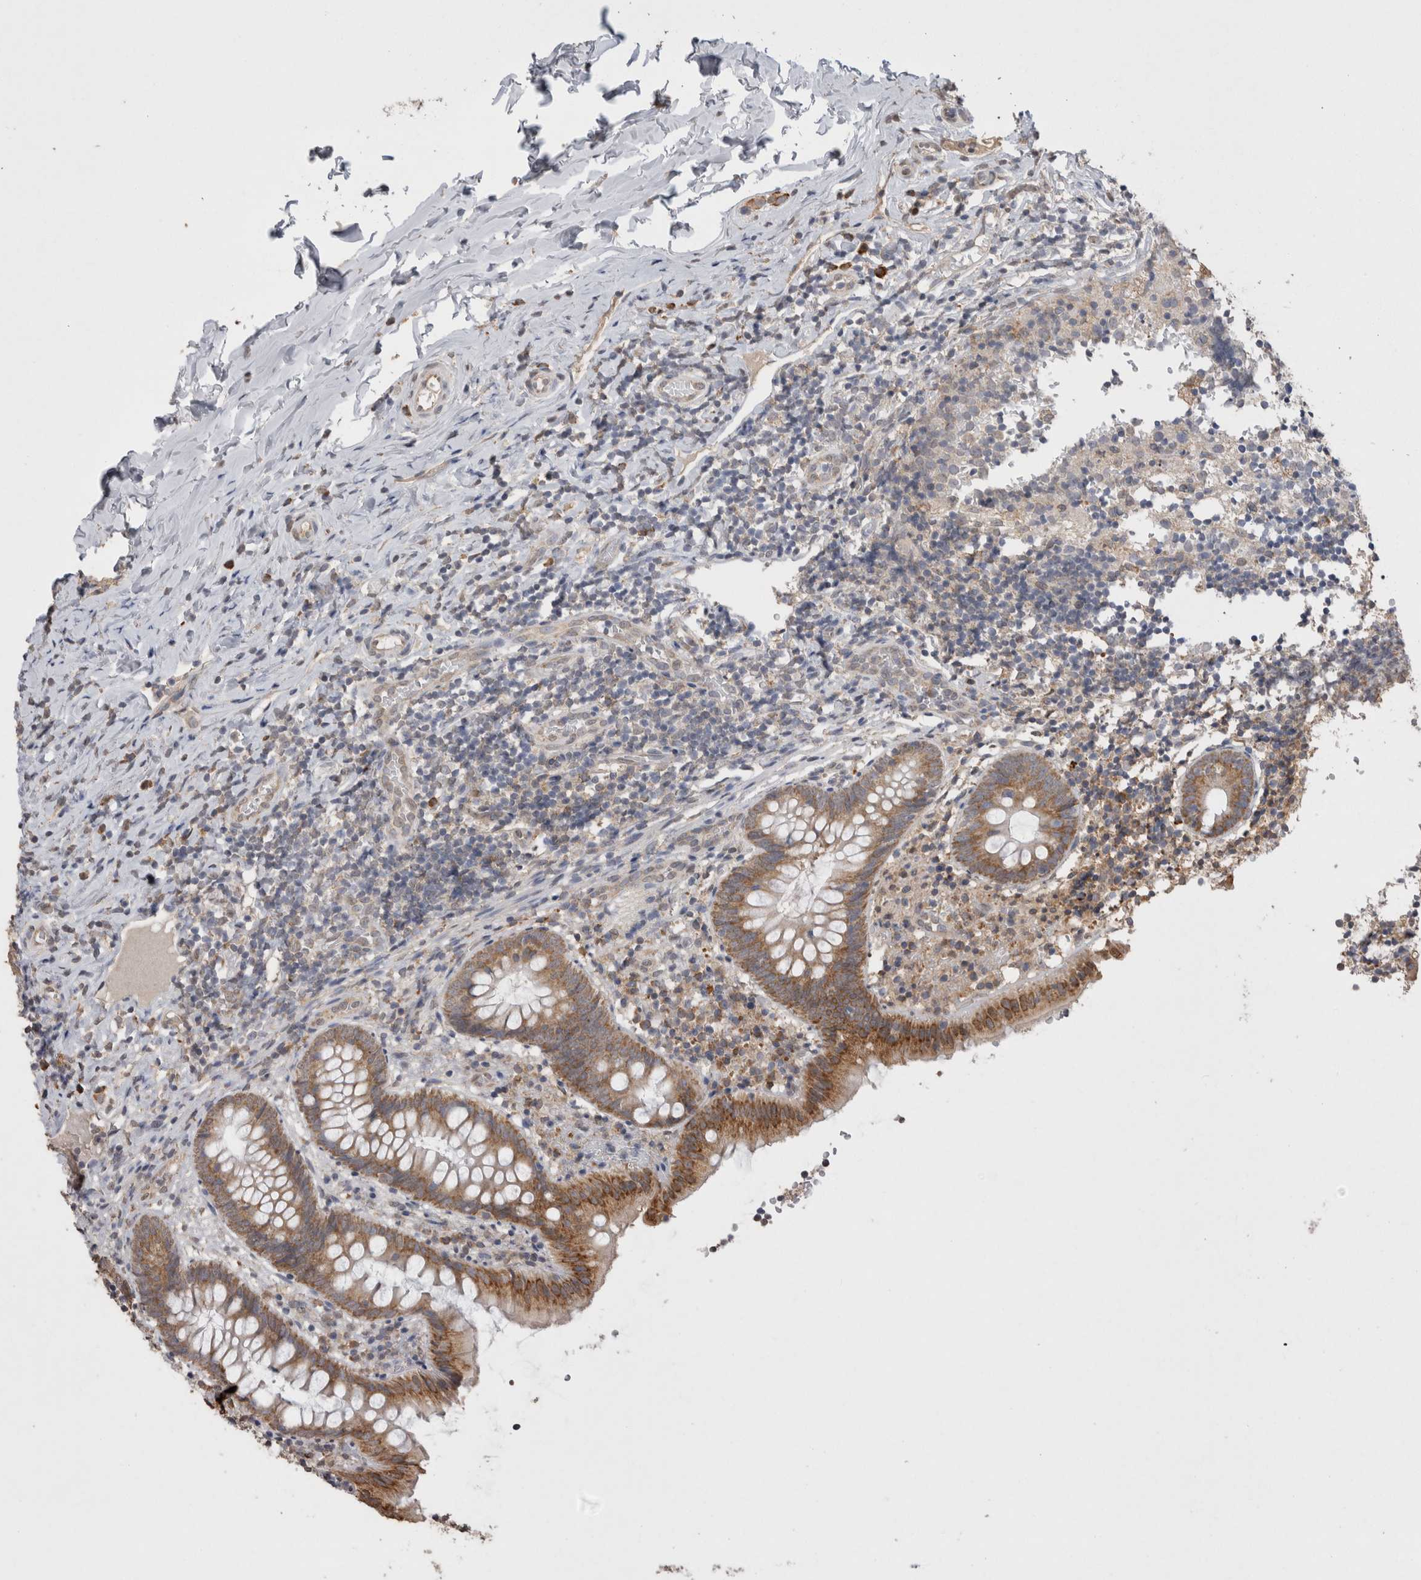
{"staining": {"intensity": "moderate", "quantity": ">75%", "location": "cytoplasmic/membranous"}, "tissue": "appendix", "cell_type": "Glandular cells", "image_type": "normal", "snomed": [{"axis": "morphology", "description": "Normal tissue, NOS"}, {"axis": "topography", "description": "Appendix"}], "caption": "A high-resolution histopathology image shows IHC staining of benign appendix, which exhibits moderate cytoplasmic/membranous expression in about >75% of glandular cells.", "gene": "NOMO1", "patient": {"sex": "male", "age": 8}}